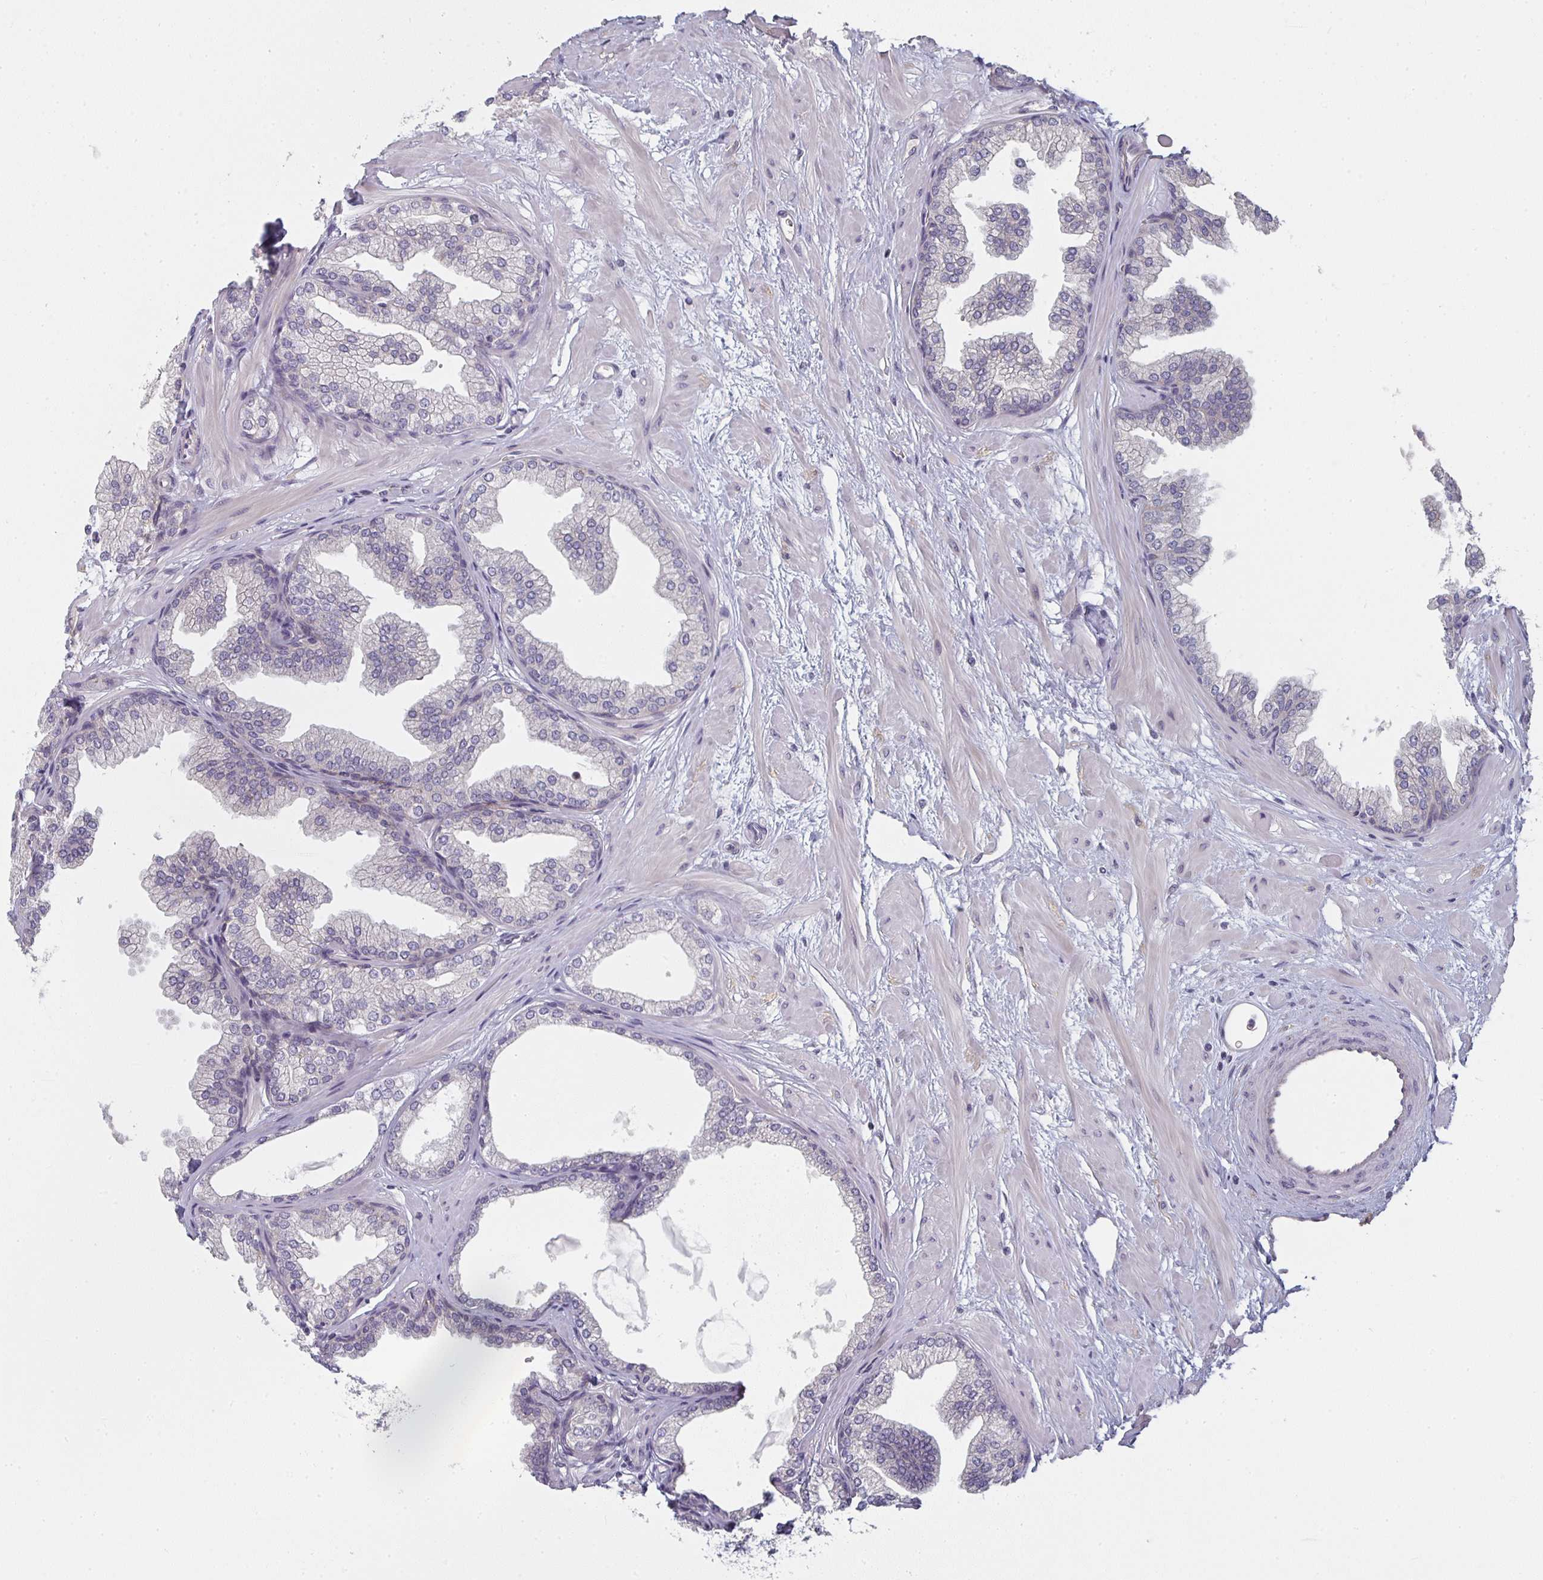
{"staining": {"intensity": "negative", "quantity": "none", "location": "none"}, "tissue": "prostate", "cell_type": "Glandular cells", "image_type": "normal", "snomed": [{"axis": "morphology", "description": "Normal tissue, NOS"}, {"axis": "topography", "description": "Prostate"}], "caption": "Immunohistochemistry of unremarkable human prostate reveals no staining in glandular cells.", "gene": "CTHRC1", "patient": {"sex": "male", "age": 37}}